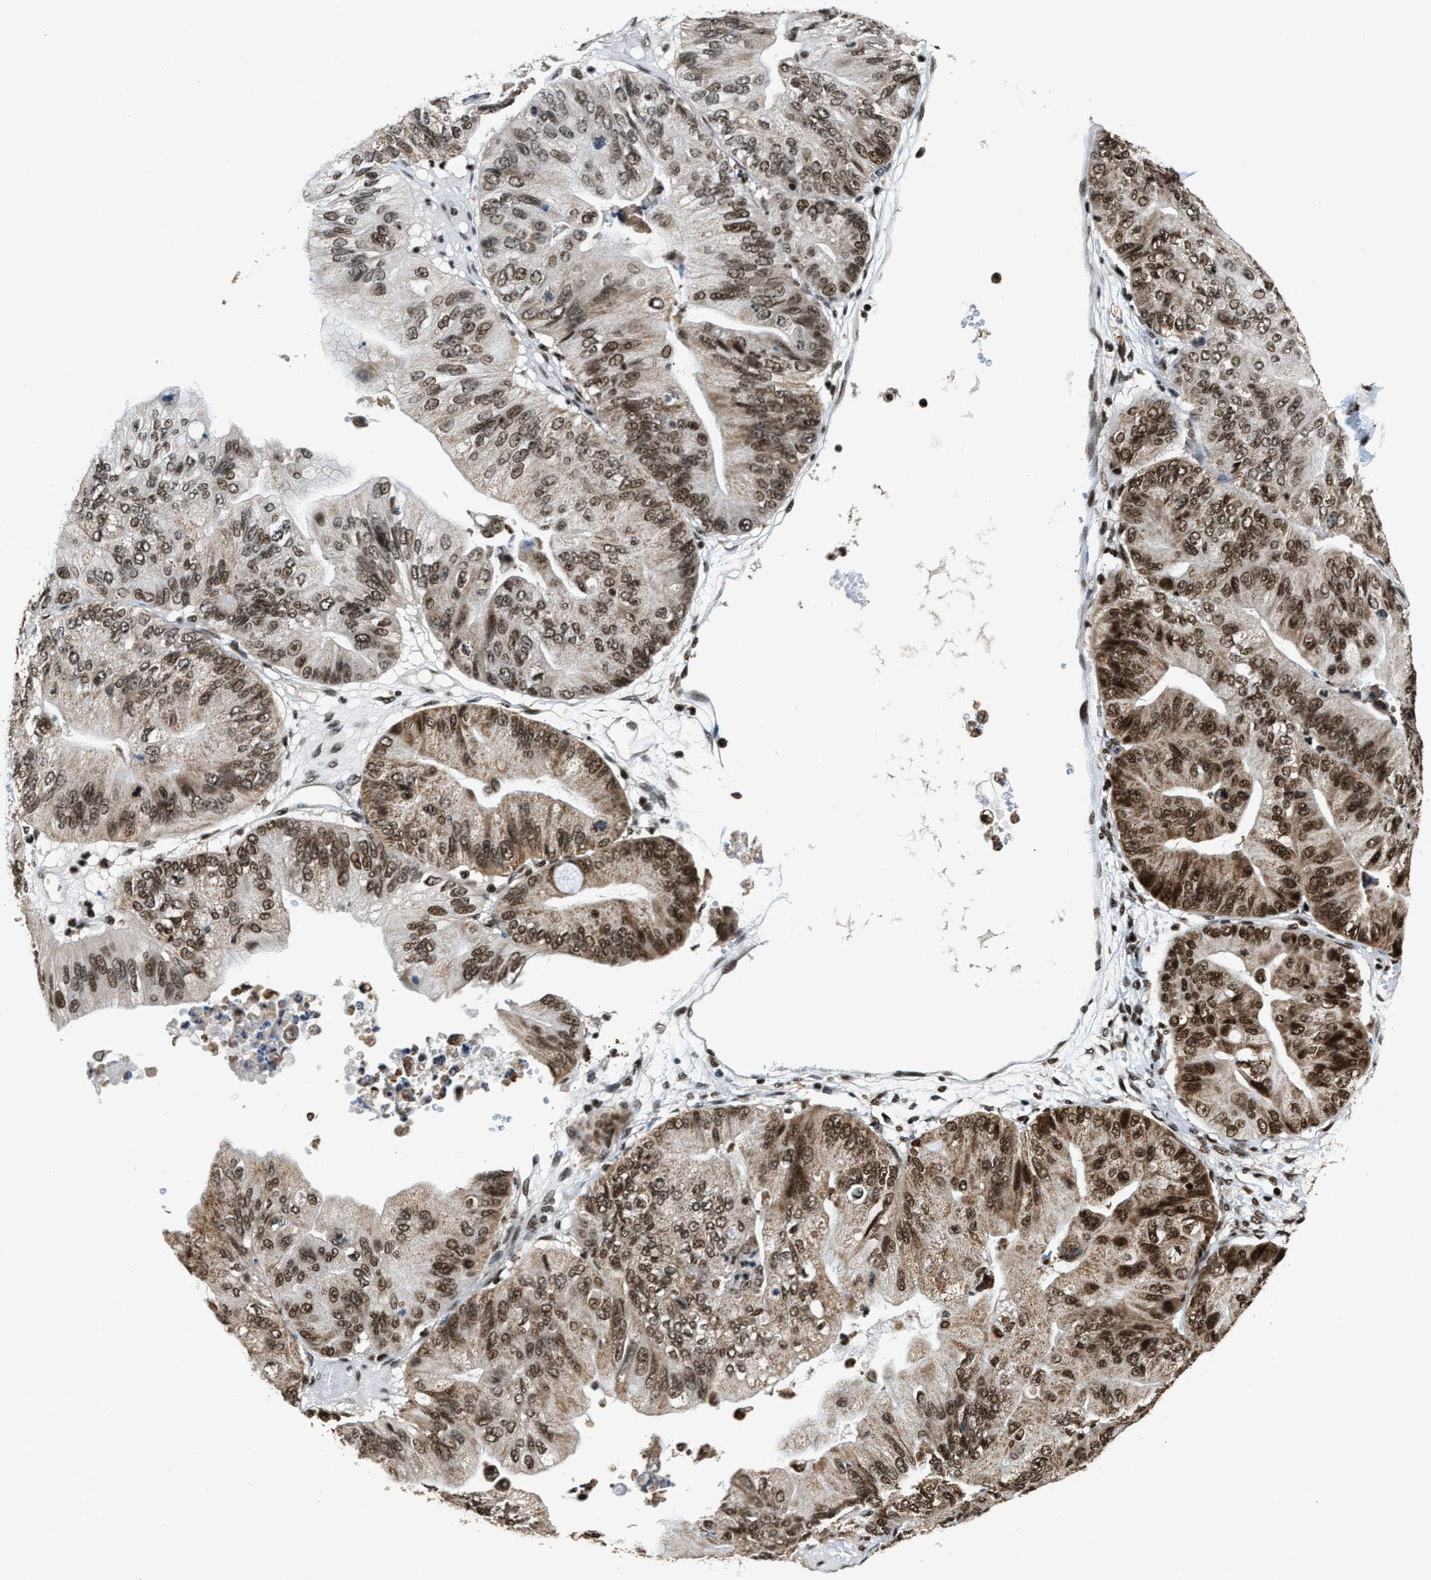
{"staining": {"intensity": "moderate", "quantity": ">75%", "location": "cytoplasmic/membranous,nuclear"}, "tissue": "ovarian cancer", "cell_type": "Tumor cells", "image_type": "cancer", "snomed": [{"axis": "morphology", "description": "Cystadenocarcinoma, mucinous, NOS"}, {"axis": "topography", "description": "Ovary"}], "caption": "Brown immunohistochemical staining in ovarian cancer (mucinous cystadenocarcinoma) shows moderate cytoplasmic/membranous and nuclear expression in about >75% of tumor cells. Immunohistochemistry stains the protein of interest in brown and the nuclei are stained blue.", "gene": "RAD21", "patient": {"sex": "female", "age": 61}}